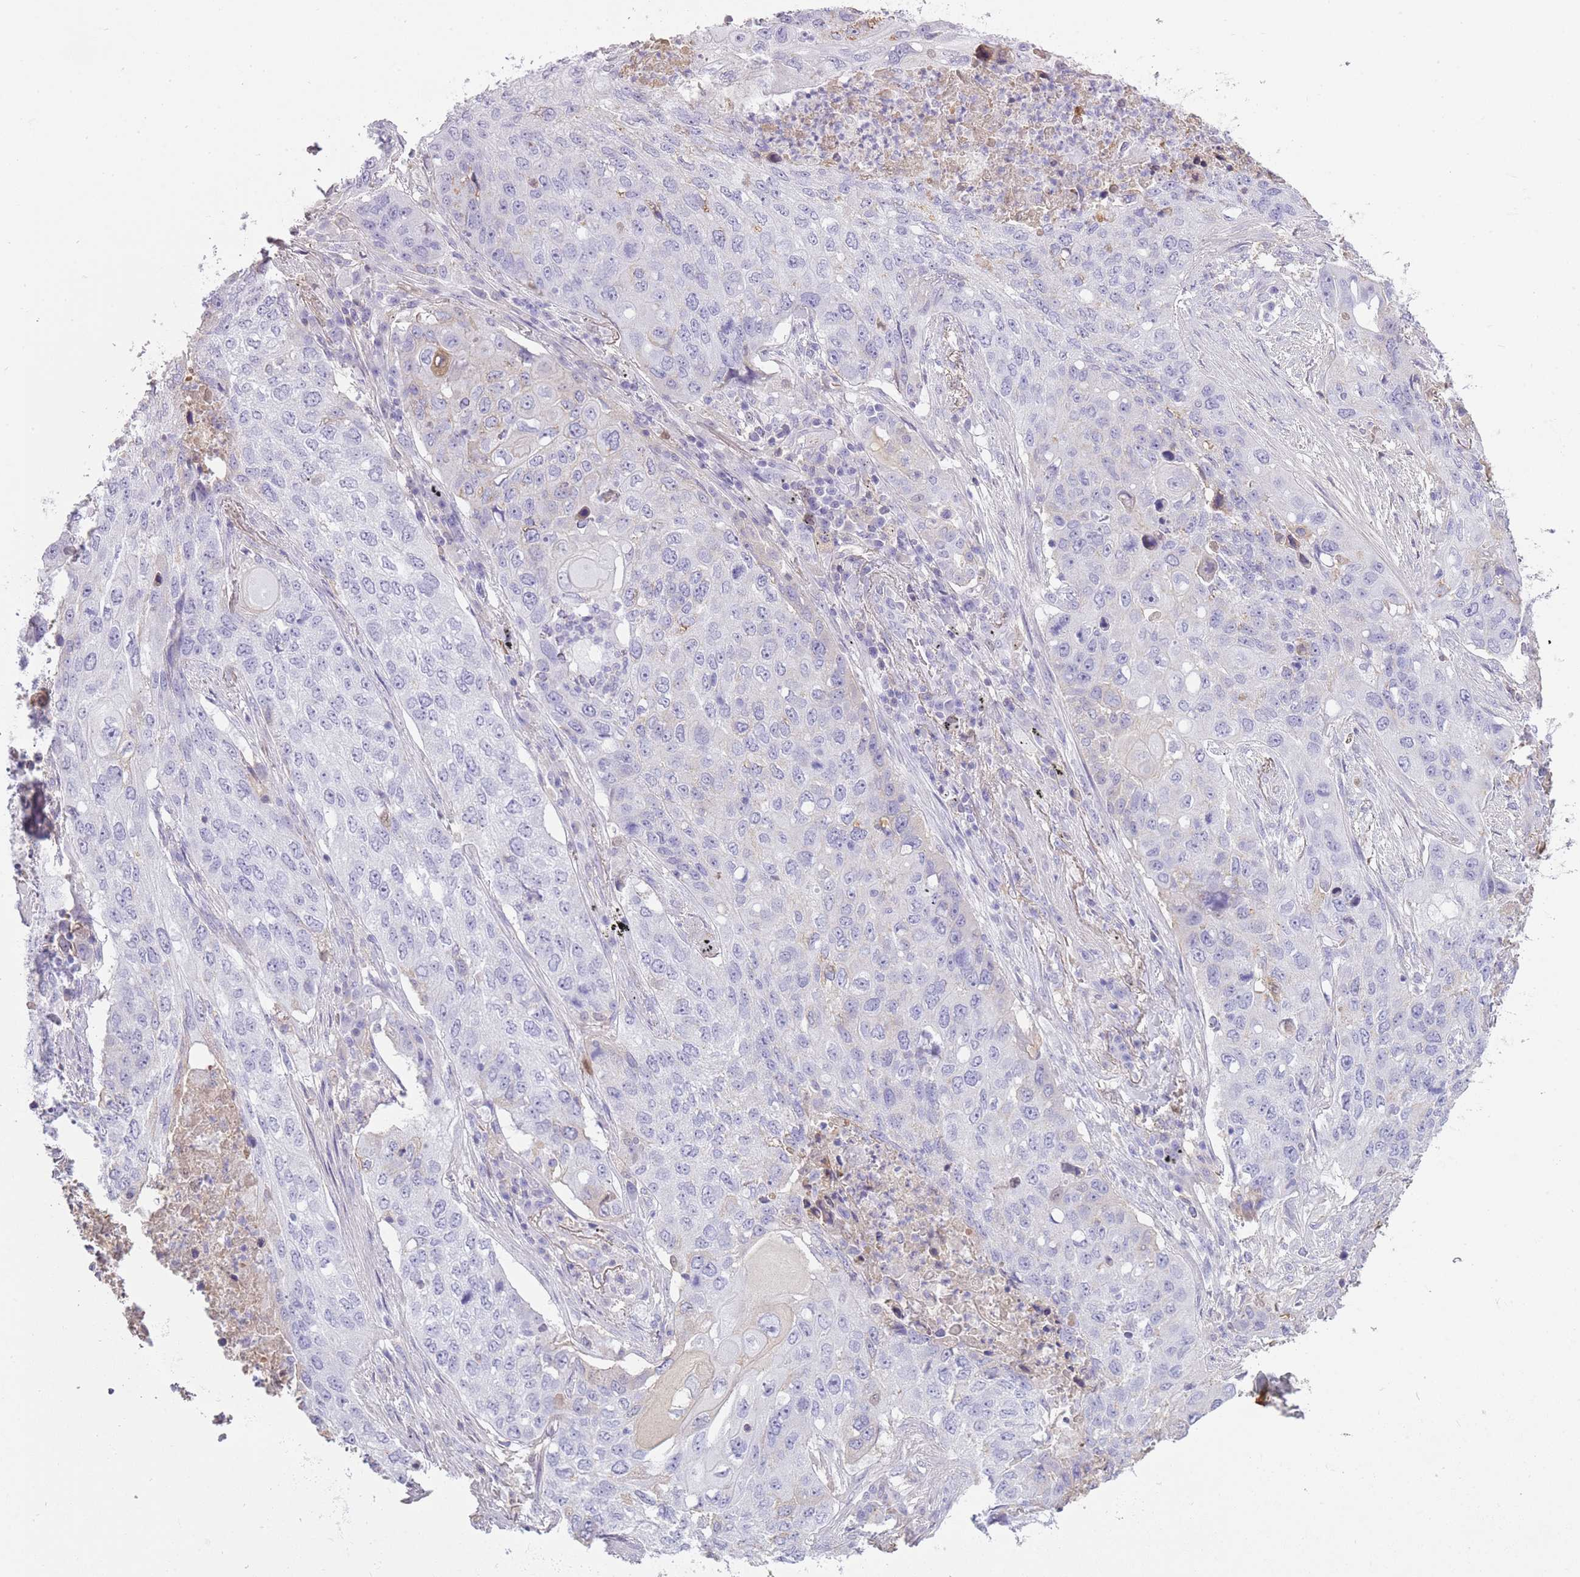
{"staining": {"intensity": "negative", "quantity": "none", "location": "none"}, "tissue": "lung cancer", "cell_type": "Tumor cells", "image_type": "cancer", "snomed": [{"axis": "morphology", "description": "Squamous cell carcinoma, NOS"}, {"axis": "topography", "description": "Lung"}], "caption": "Lung cancer (squamous cell carcinoma) was stained to show a protein in brown. There is no significant positivity in tumor cells.", "gene": "AP3S2", "patient": {"sex": "female", "age": 63}}